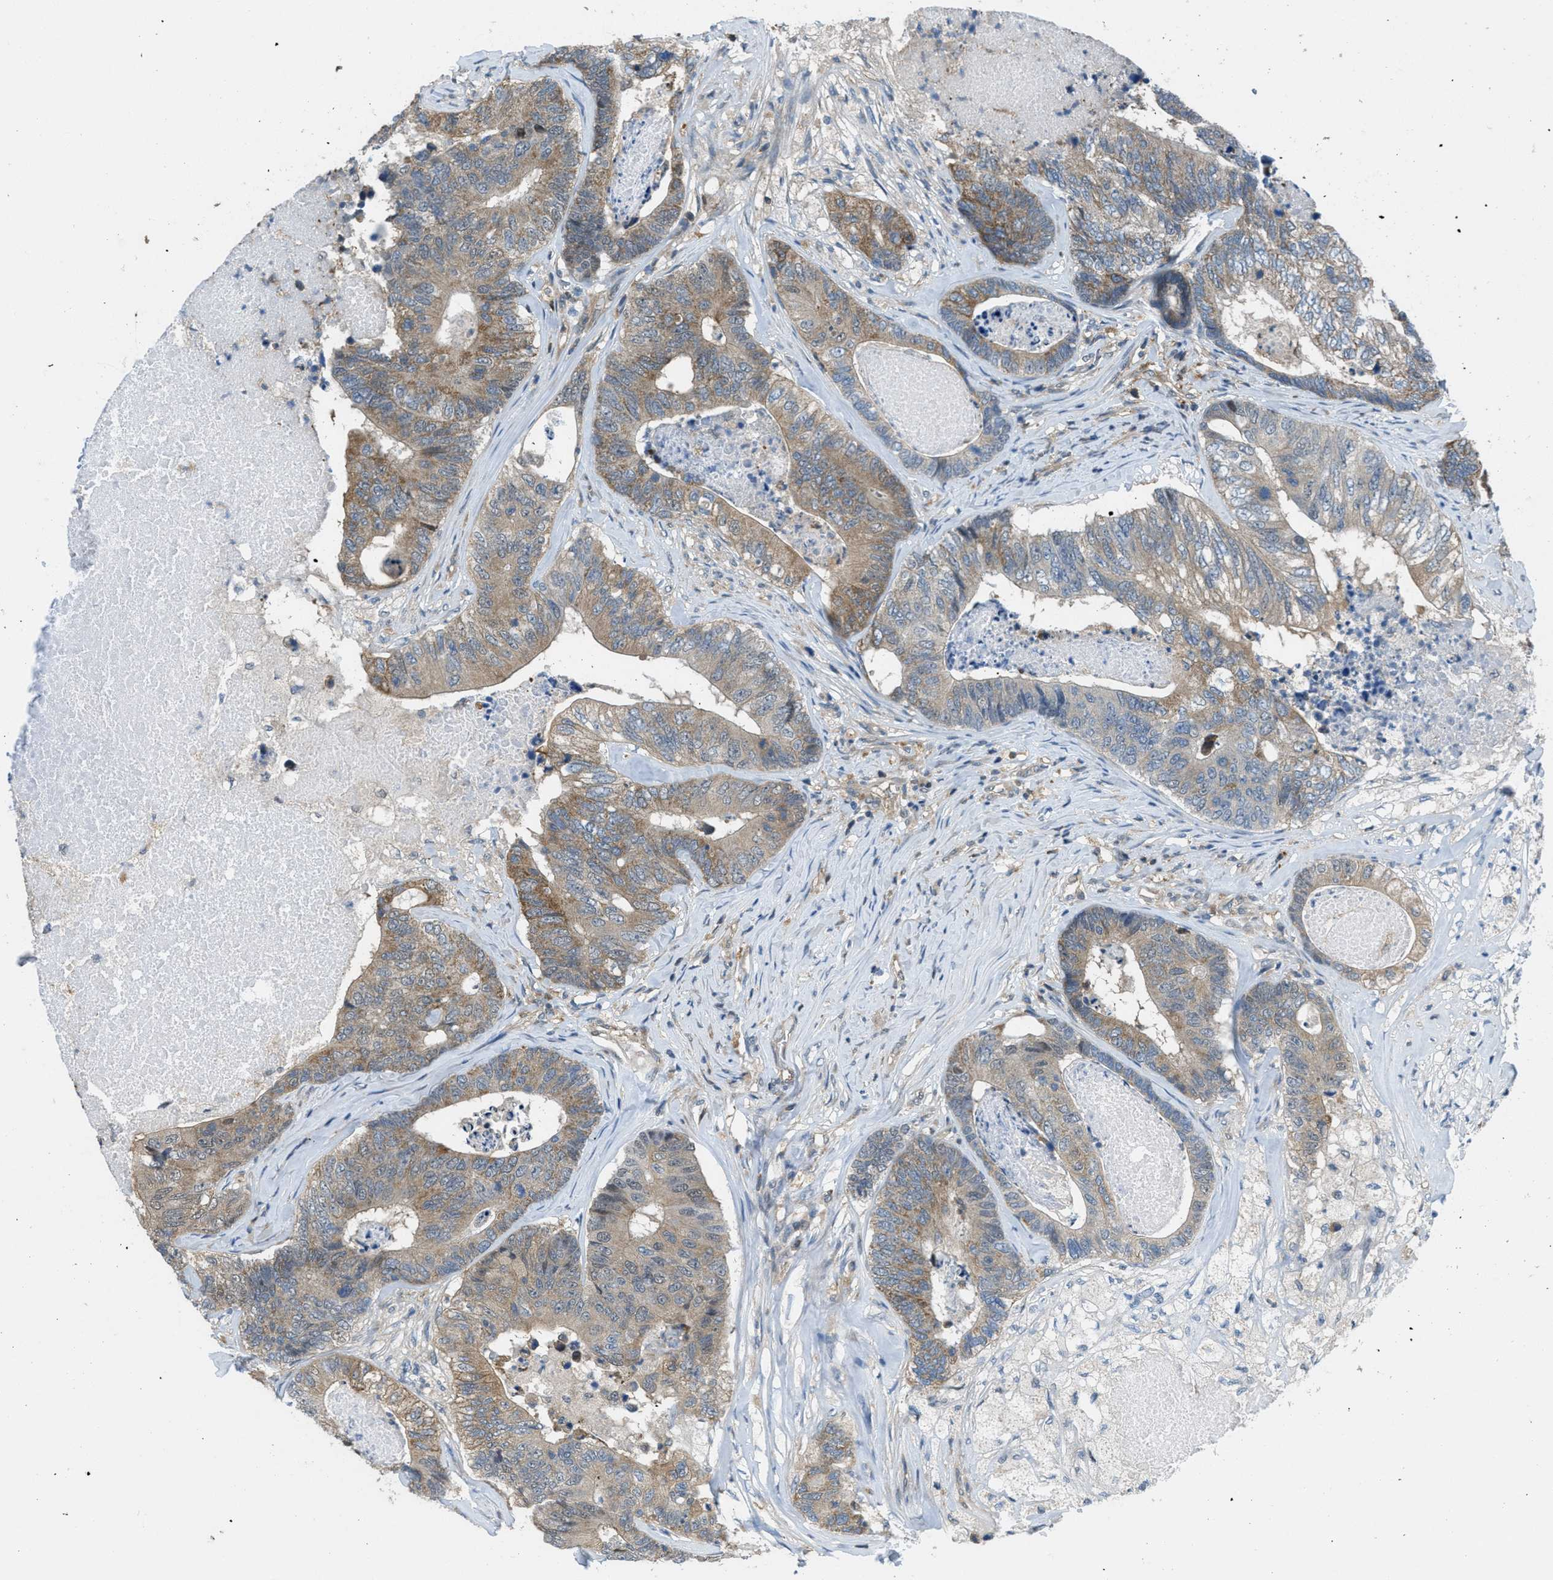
{"staining": {"intensity": "moderate", "quantity": ">75%", "location": "cytoplasmic/membranous"}, "tissue": "colorectal cancer", "cell_type": "Tumor cells", "image_type": "cancer", "snomed": [{"axis": "morphology", "description": "Adenocarcinoma, NOS"}, {"axis": "topography", "description": "Colon"}], "caption": "This is an image of immunohistochemistry (IHC) staining of colorectal cancer (adenocarcinoma), which shows moderate positivity in the cytoplasmic/membranous of tumor cells.", "gene": "PIP5K1C", "patient": {"sex": "female", "age": 67}}